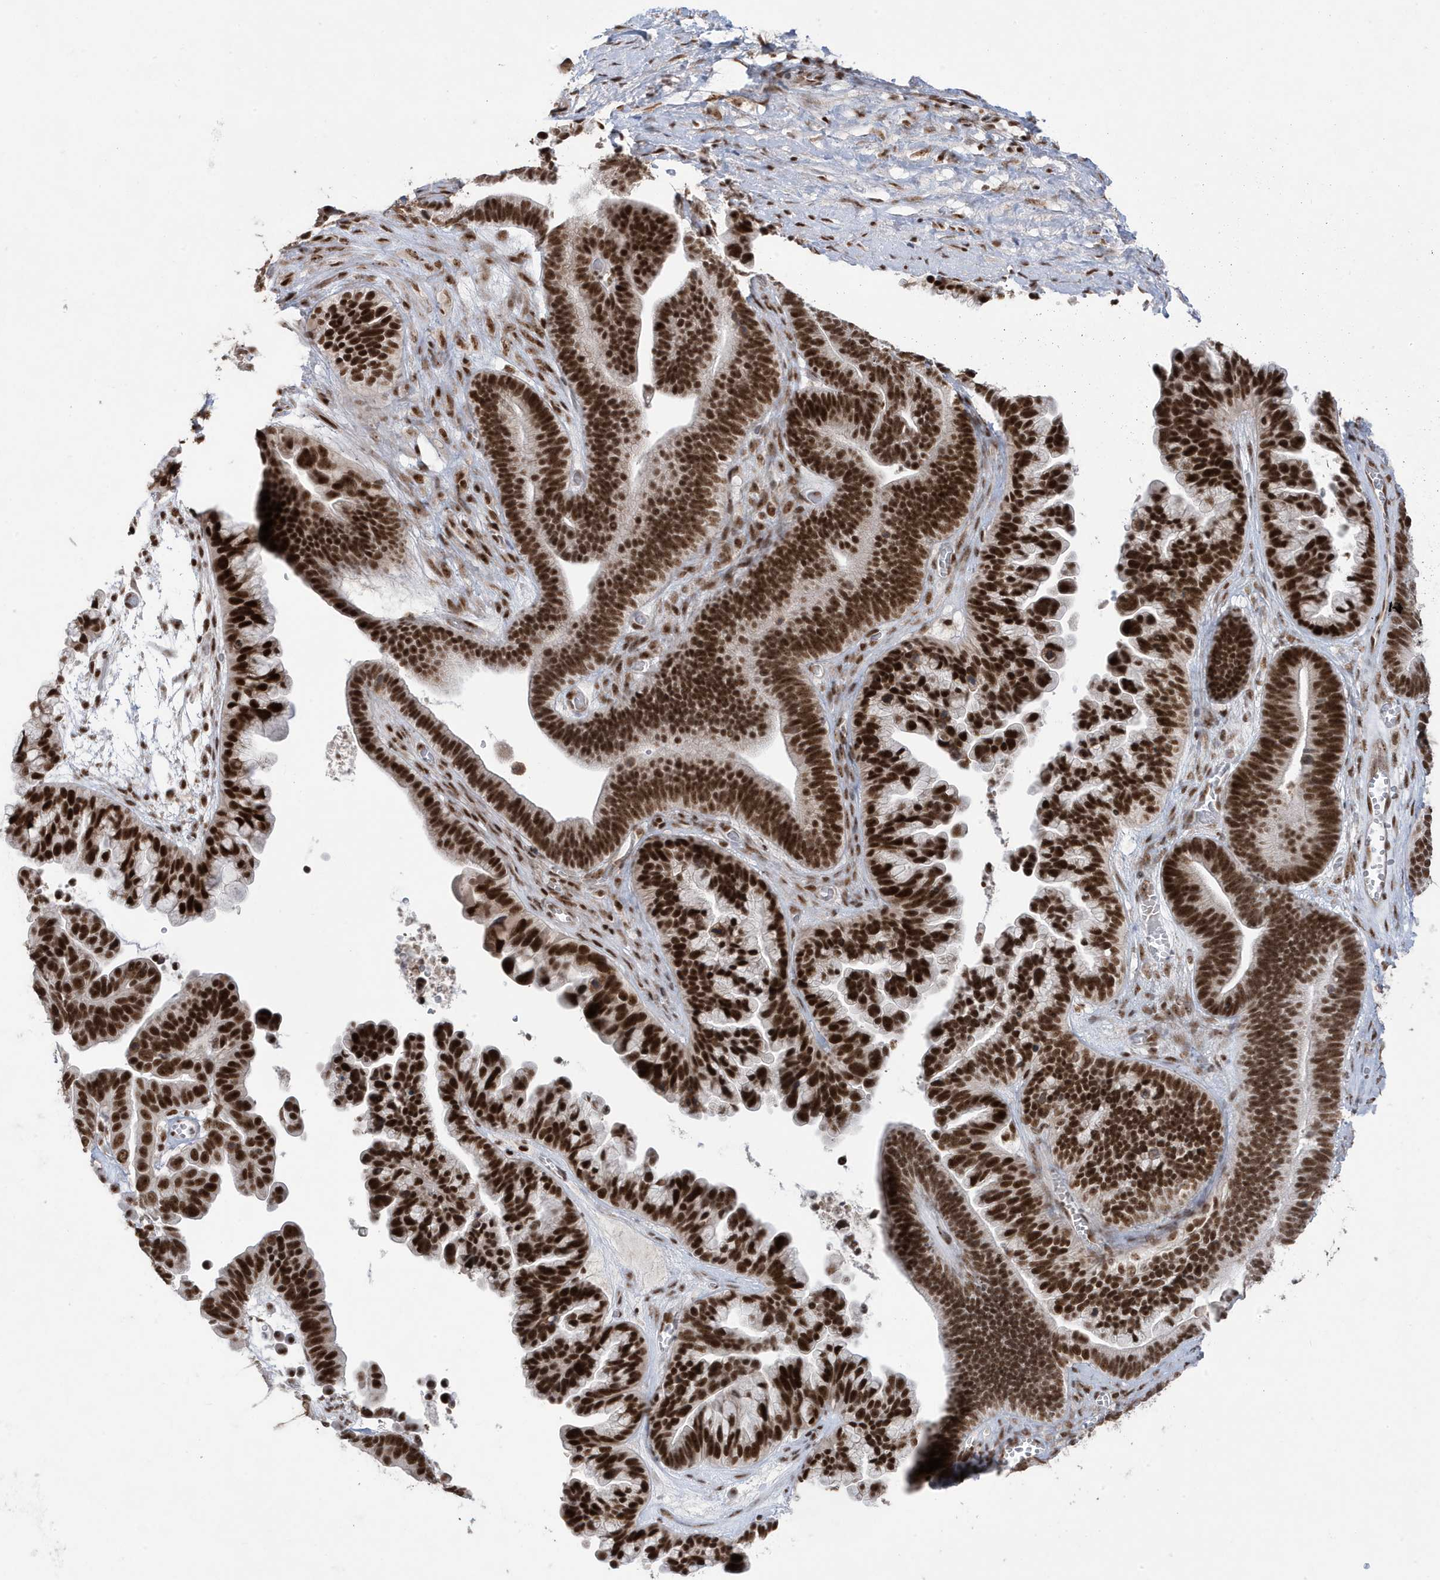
{"staining": {"intensity": "strong", "quantity": ">75%", "location": "nuclear"}, "tissue": "ovarian cancer", "cell_type": "Tumor cells", "image_type": "cancer", "snomed": [{"axis": "morphology", "description": "Cystadenocarcinoma, serous, NOS"}, {"axis": "topography", "description": "Ovary"}], "caption": "There is high levels of strong nuclear expression in tumor cells of ovarian cancer (serous cystadenocarcinoma), as demonstrated by immunohistochemical staining (brown color).", "gene": "MTREX", "patient": {"sex": "female", "age": 56}}